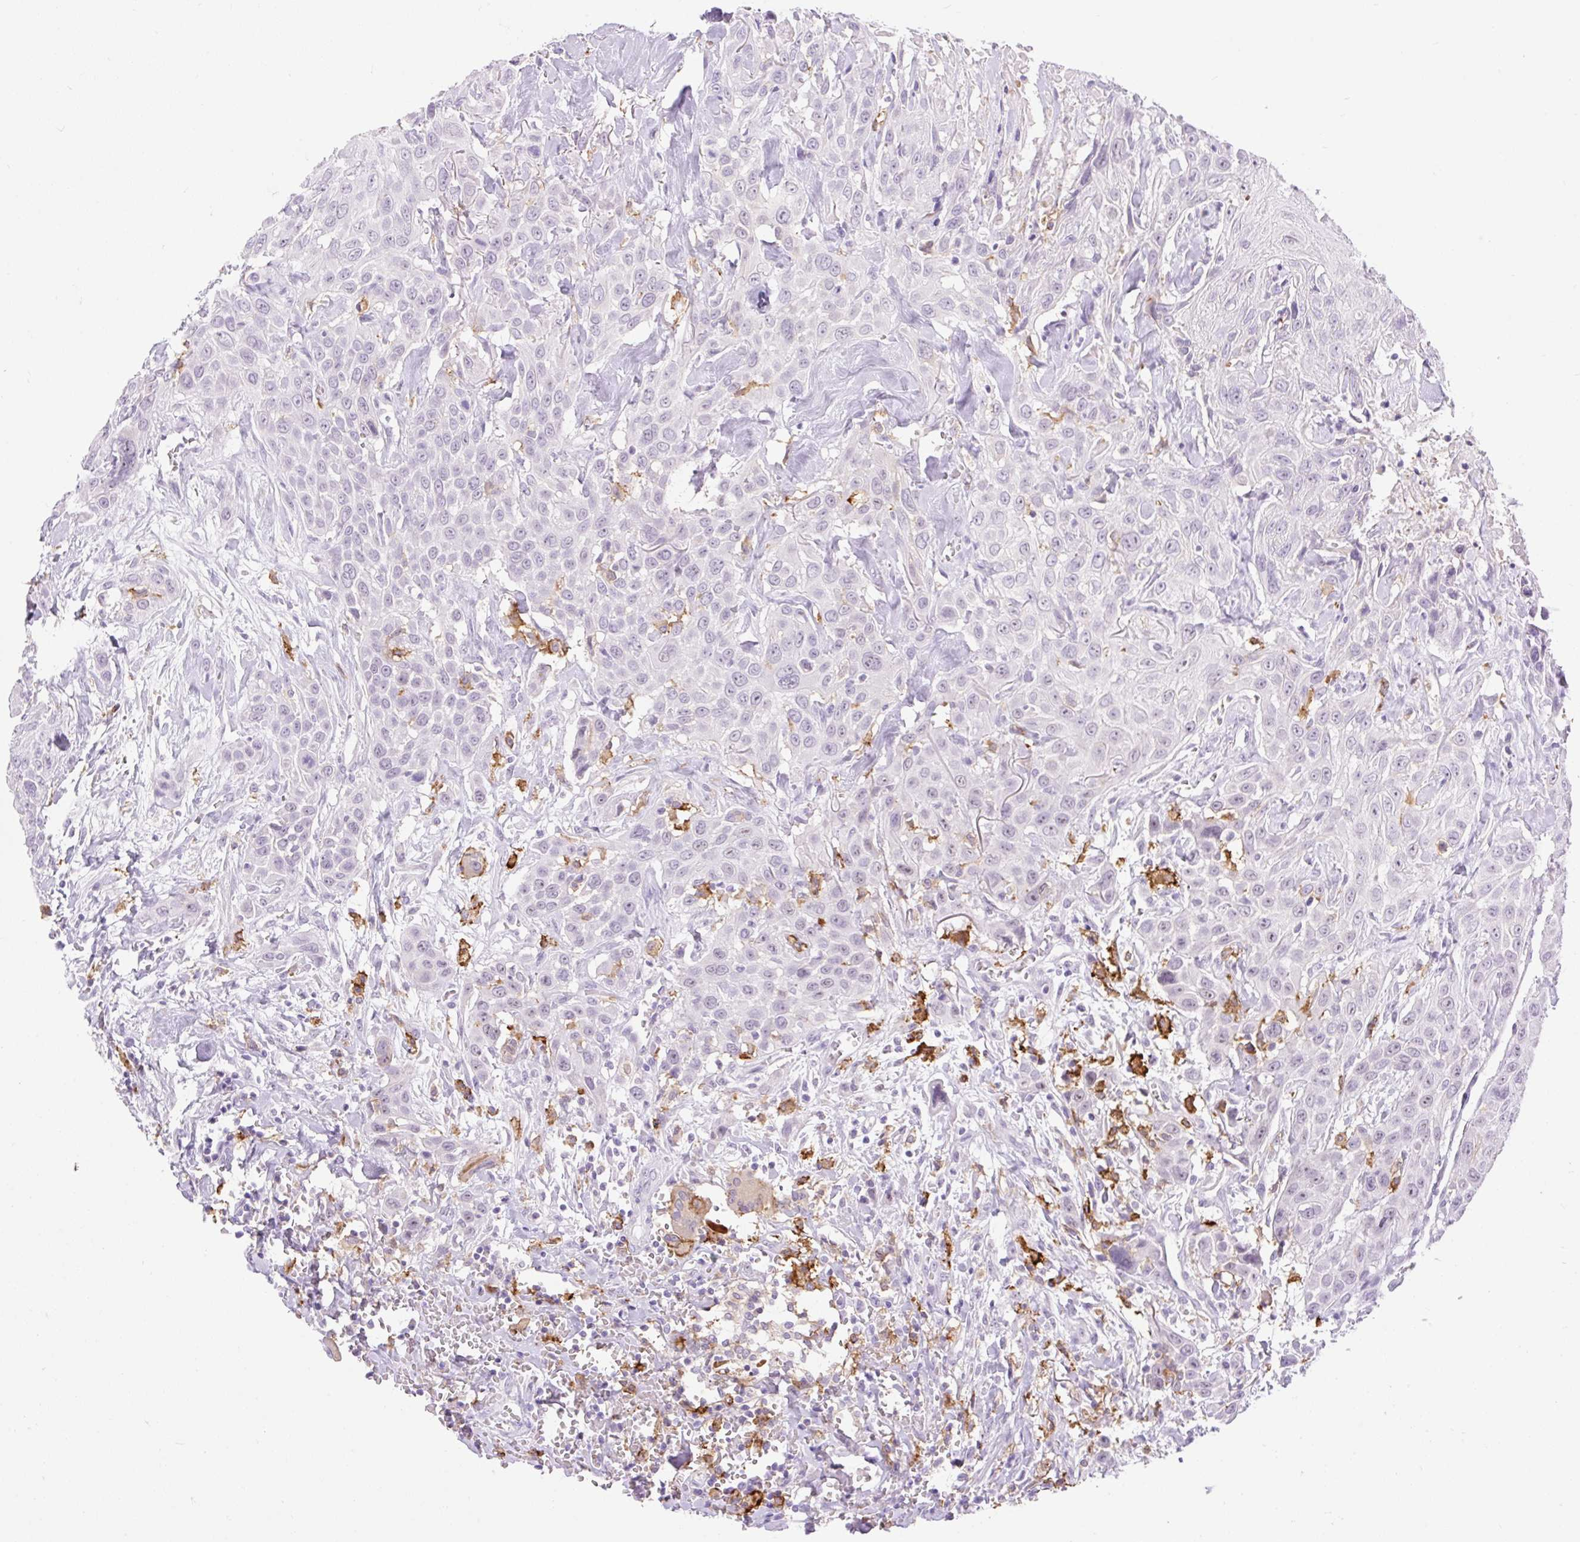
{"staining": {"intensity": "negative", "quantity": "none", "location": "none"}, "tissue": "head and neck cancer", "cell_type": "Tumor cells", "image_type": "cancer", "snomed": [{"axis": "morphology", "description": "Squamous cell carcinoma, NOS"}, {"axis": "topography", "description": "Head-Neck"}], "caption": "Immunohistochemical staining of human head and neck cancer displays no significant staining in tumor cells.", "gene": "SIGLEC1", "patient": {"sex": "male", "age": 81}}